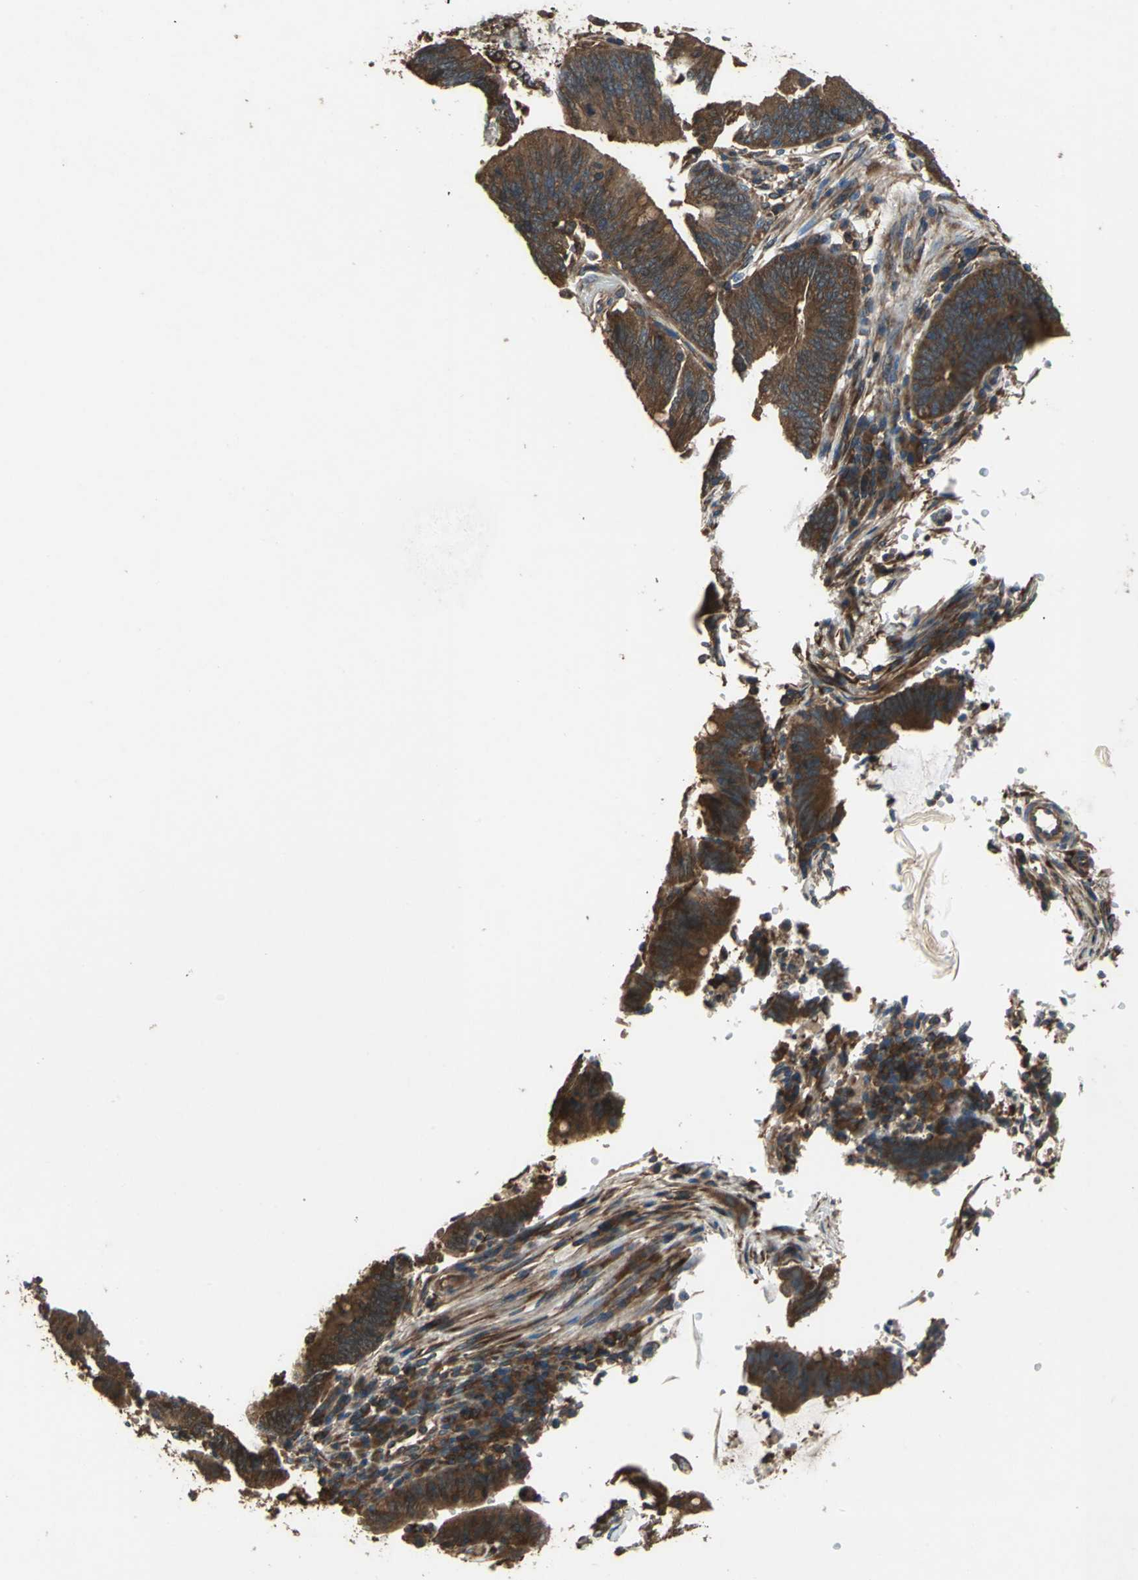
{"staining": {"intensity": "strong", "quantity": ">75%", "location": "cytoplasmic/membranous"}, "tissue": "colorectal cancer", "cell_type": "Tumor cells", "image_type": "cancer", "snomed": [{"axis": "morphology", "description": "Adenocarcinoma, NOS"}, {"axis": "topography", "description": "Rectum"}], "caption": "IHC histopathology image of neoplastic tissue: colorectal adenocarcinoma stained using IHC shows high levels of strong protein expression localized specifically in the cytoplasmic/membranous of tumor cells, appearing as a cytoplasmic/membranous brown color.", "gene": "CAPN1", "patient": {"sex": "female", "age": 66}}